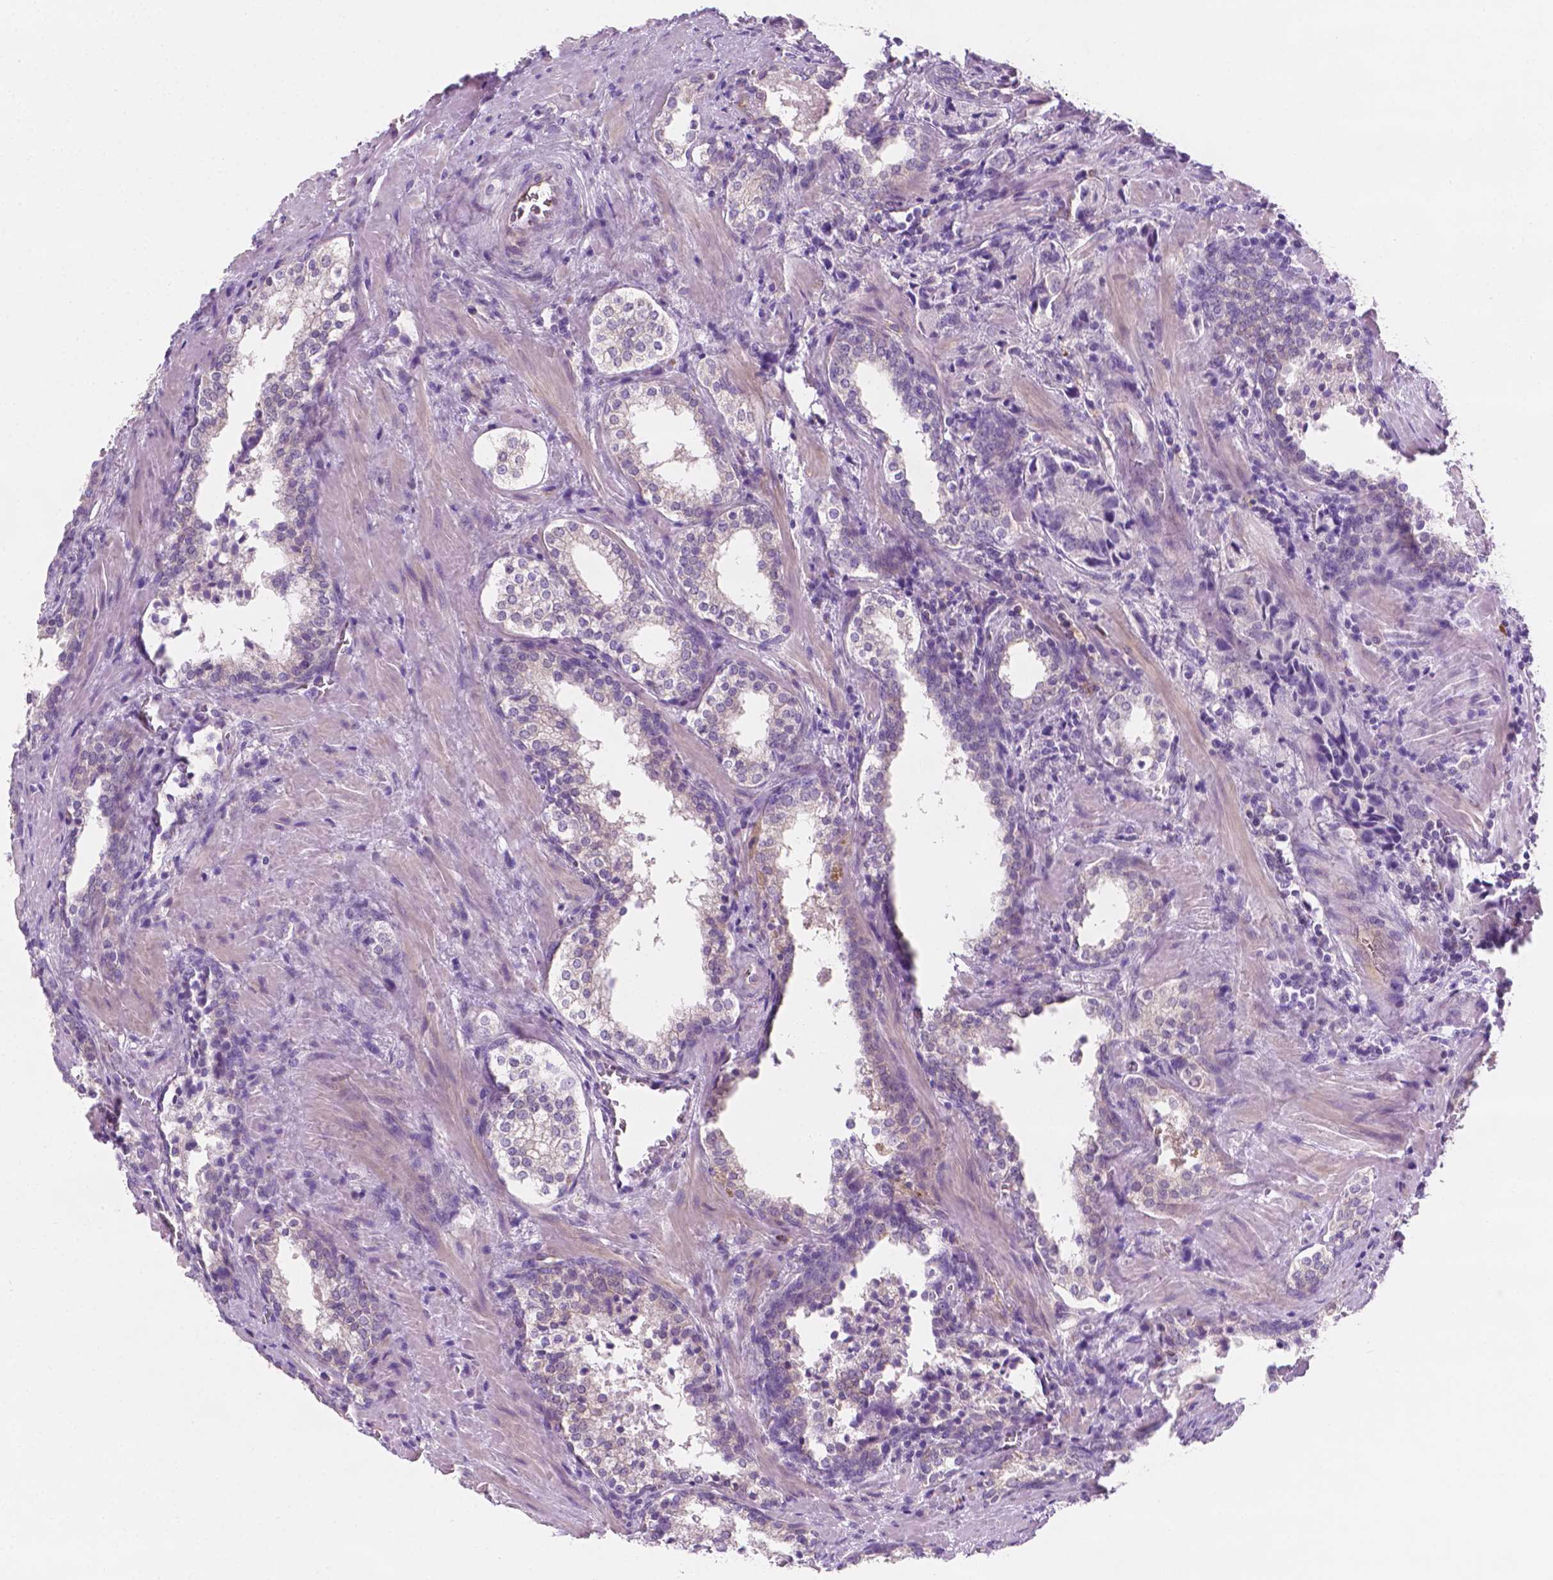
{"staining": {"intensity": "weak", "quantity": "25%-75%", "location": "cytoplasmic/membranous"}, "tissue": "prostate cancer", "cell_type": "Tumor cells", "image_type": "cancer", "snomed": [{"axis": "morphology", "description": "Adenocarcinoma, NOS"}, {"axis": "topography", "description": "Prostate and seminal vesicle, NOS"}], "caption": "This histopathology image reveals immunohistochemistry (IHC) staining of human prostate cancer (adenocarcinoma), with low weak cytoplasmic/membranous staining in approximately 25%-75% of tumor cells.", "gene": "EPPK1", "patient": {"sex": "male", "age": 63}}